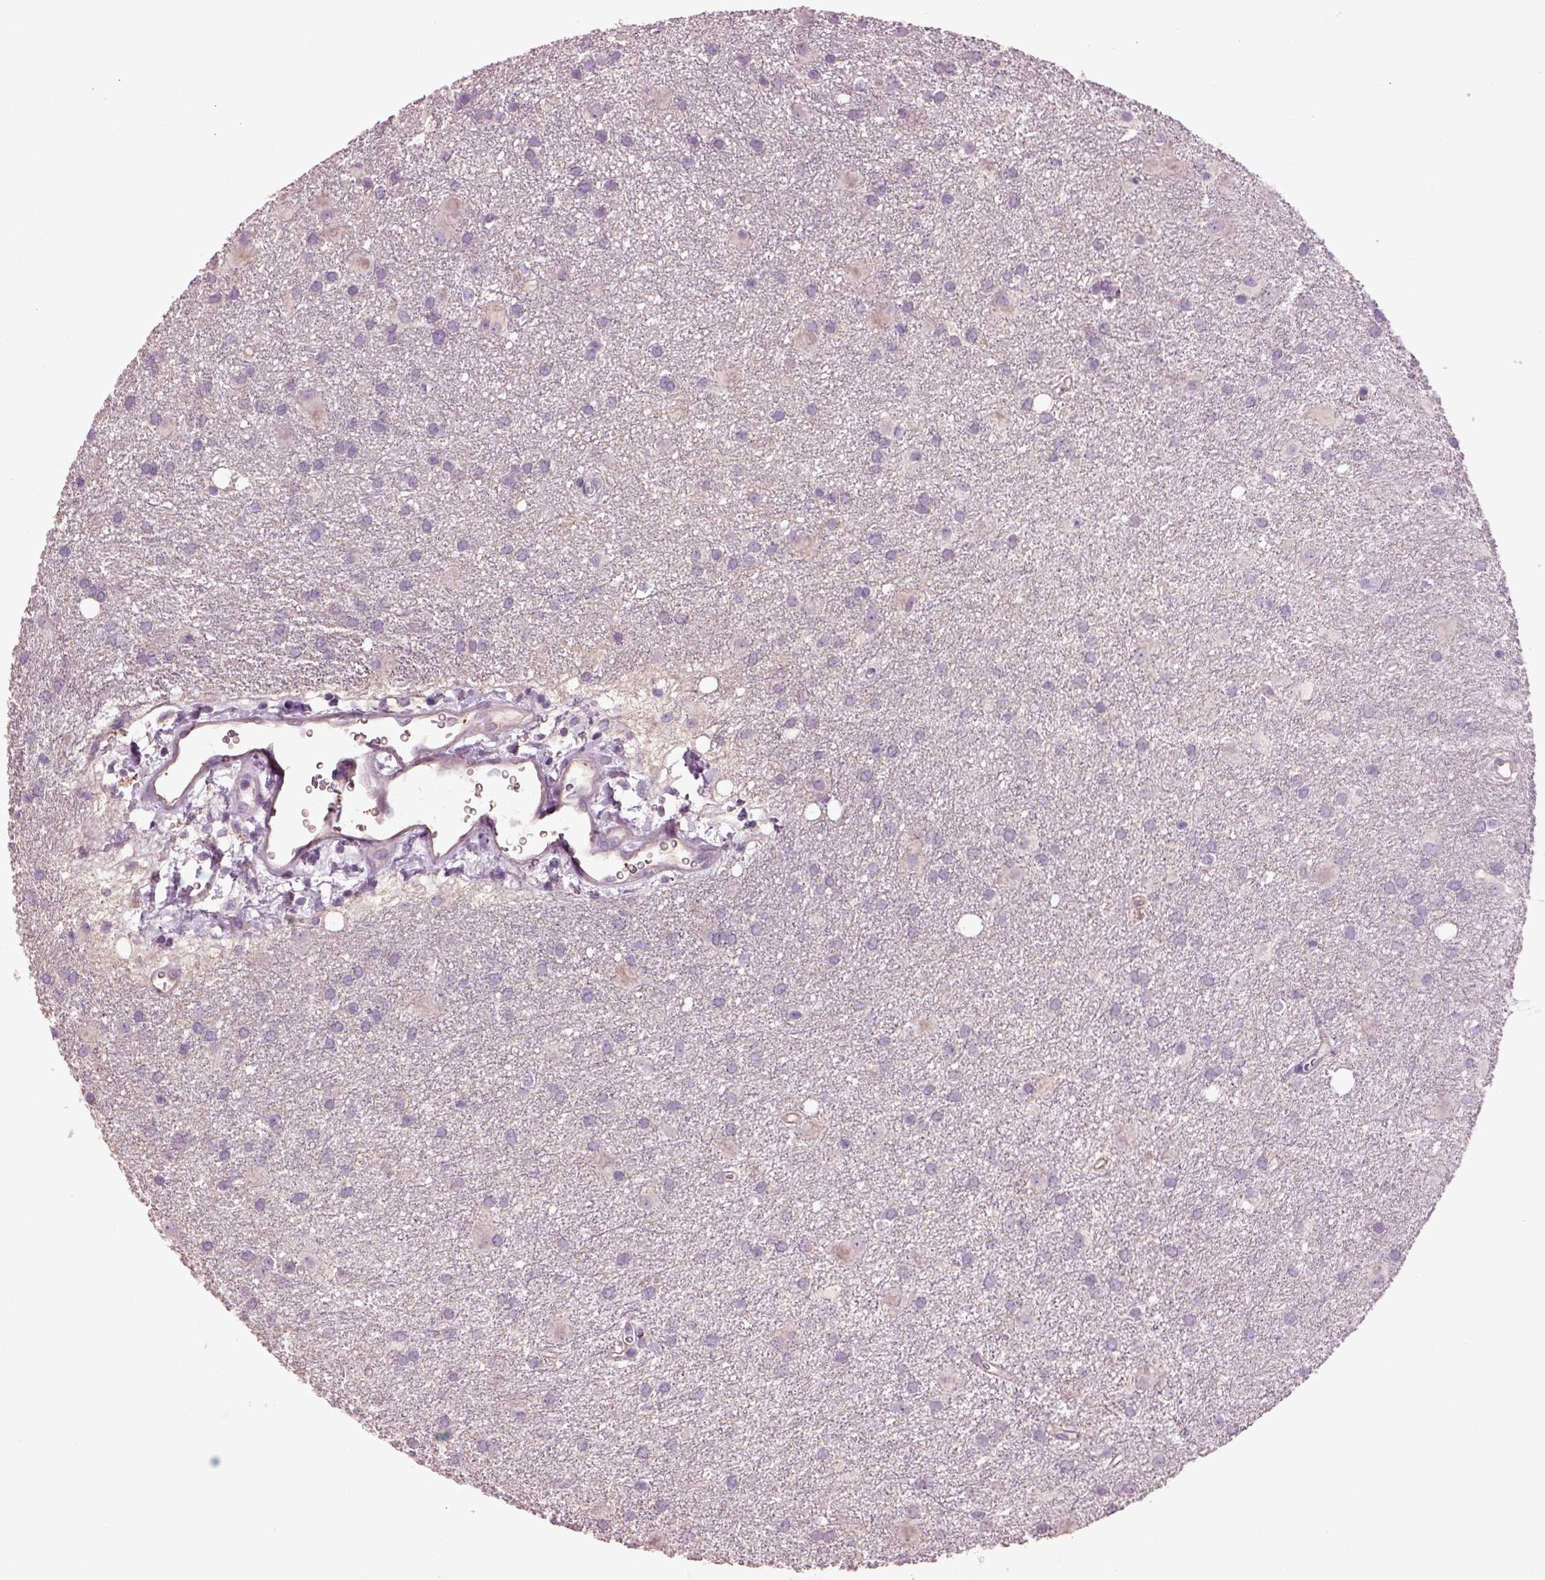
{"staining": {"intensity": "negative", "quantity": "none", "location": "none"}, "tissue": "glioma", "cell_type": "Tumor cells", "image_type": "cancer", "snomed": [{"axis": "morphology", "description": "Glioma, malignant, Low grade"}, {"axis": "topography", "description": "Brain"}], "caption": "A histopathology image of glioma stained for a protein shows no brown staining in tumor cells.", "gene": "DEFB118", "patient": {"sex": "male", "age": 58}}